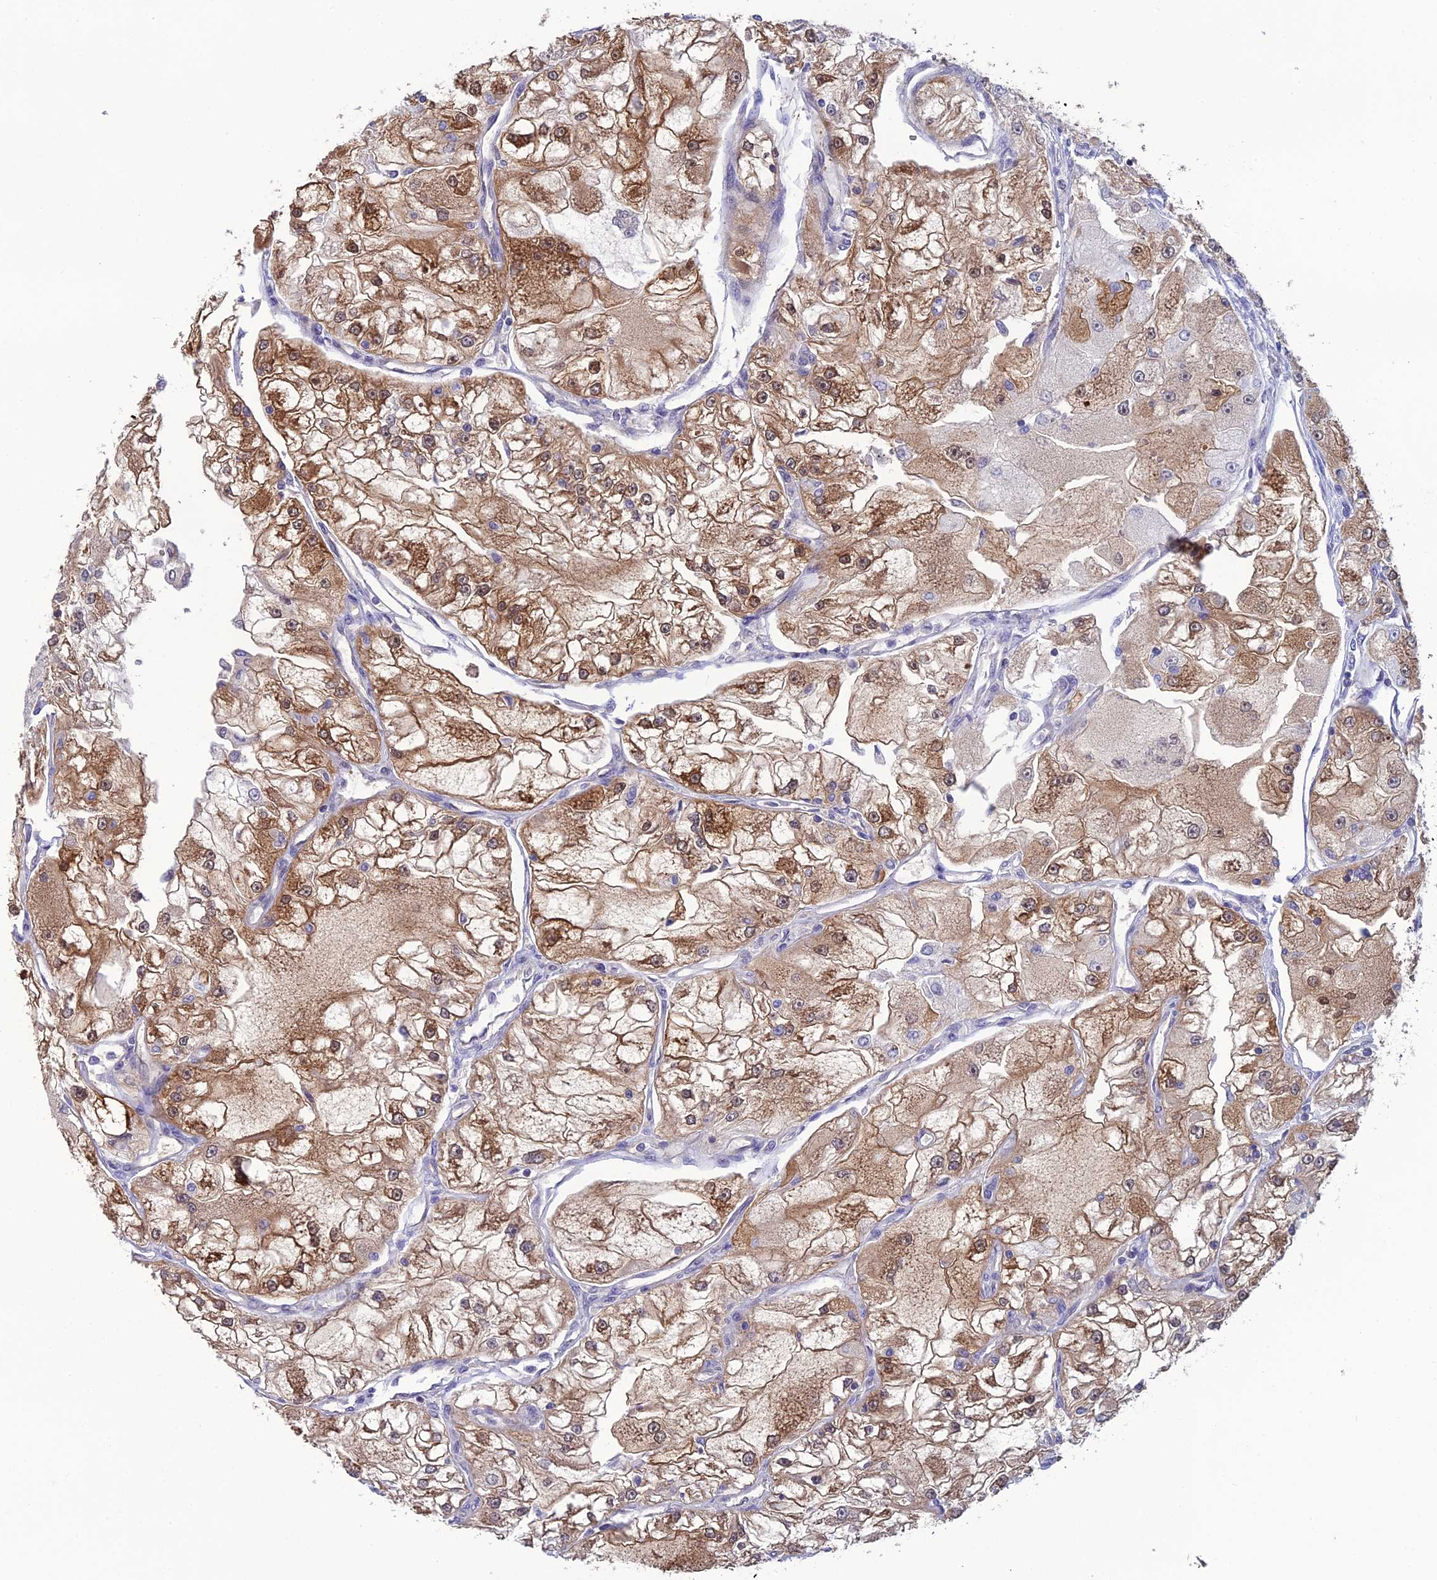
{"staining": {"intensity": "moderate", "quantity": ">75%", "location": "cytoplasmic/membranous,nuclear"}, "tissue": "renal cancer", "cell_type": "Tumor cells", "image_type": "cancer", "snomed": [{"axis": "morphology", "description": "Adenocarcinoma, NOS"}, {"axis": "topography", "description": "Kidney"}], "caption": "Immunohistochemistry (IHC) (DAB) staining of renal adenocarcinoma exhibits moderate cytoplasmic/membranous and nuclear protein positivity in approximately >75% of tumor cells.", "gene": "HINT1", "patient": {"sex": "female", "age": 72}}